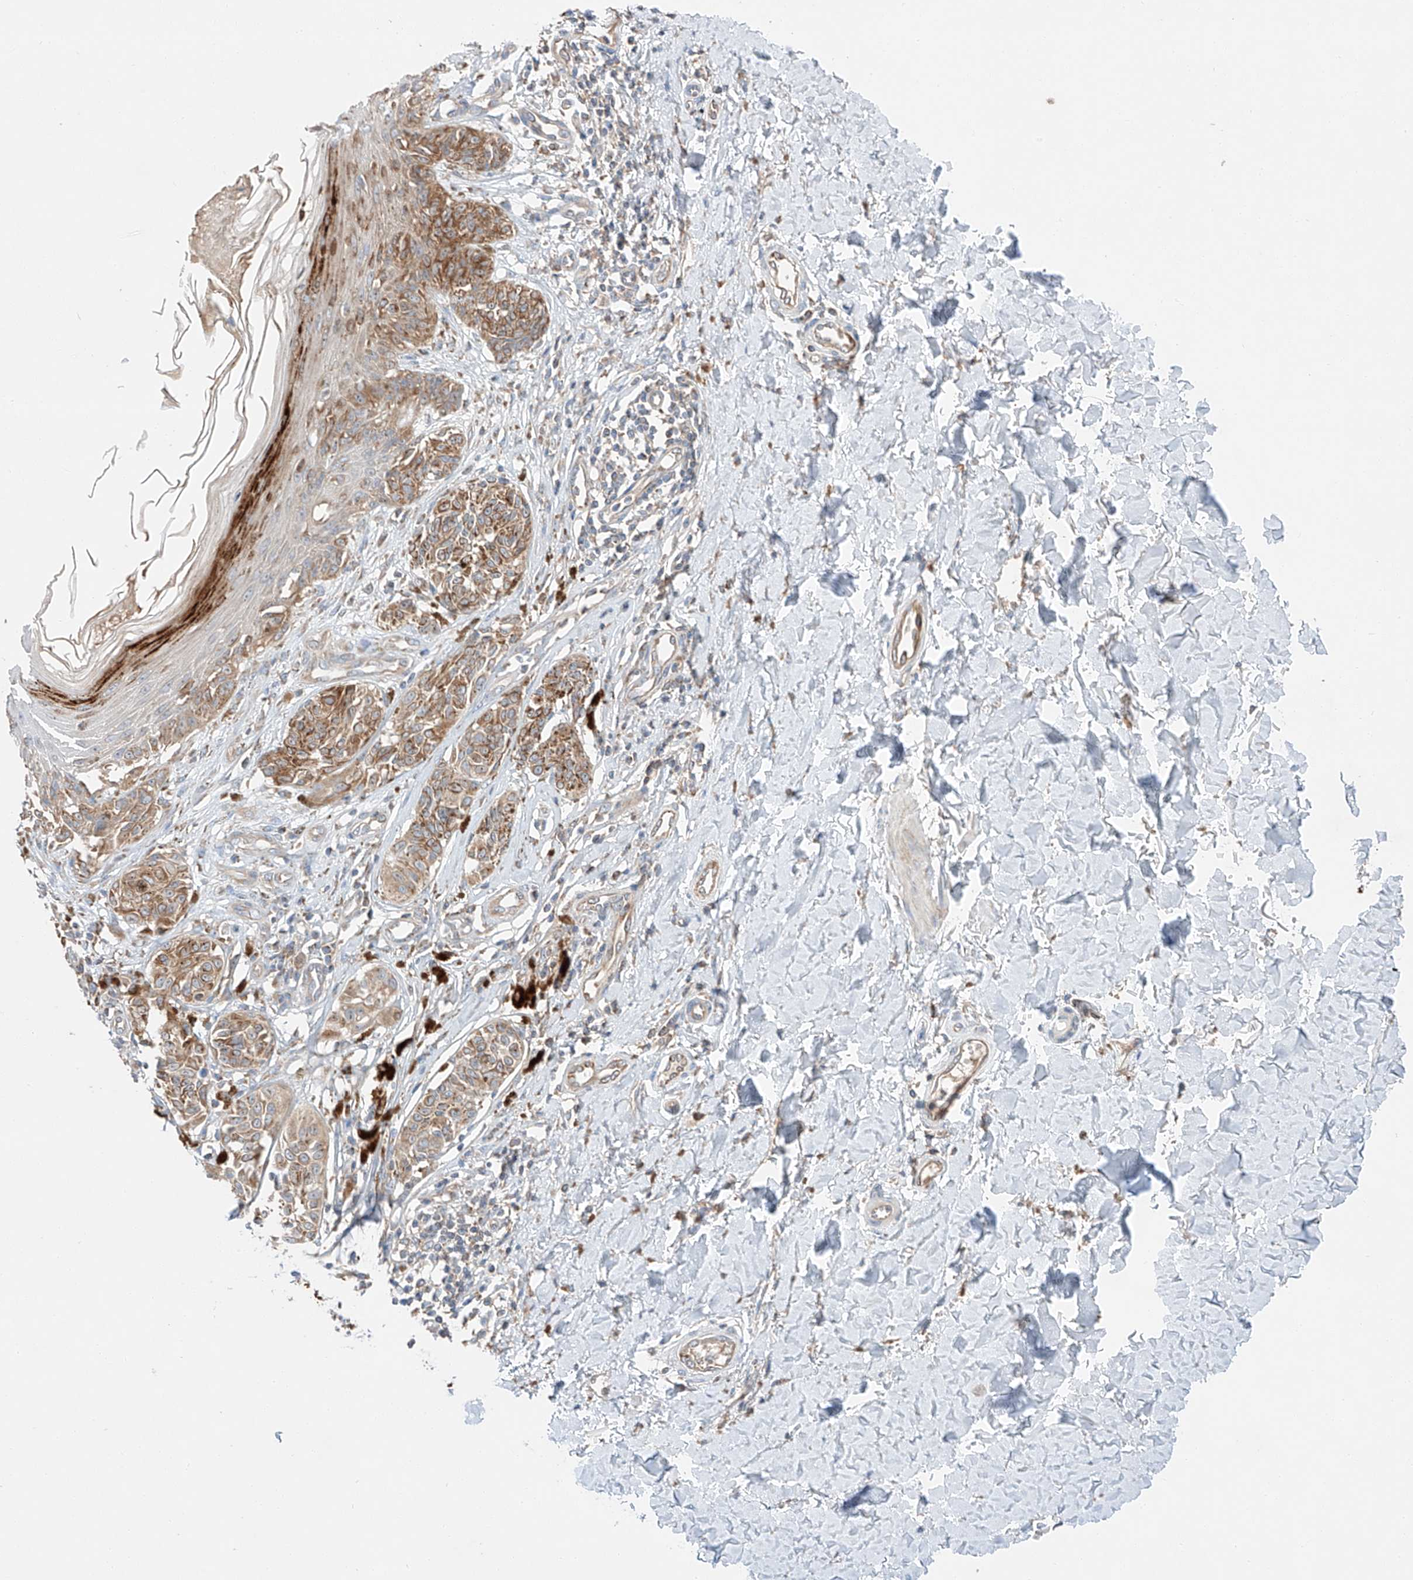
{"staining": {"intensity": "moderate", "quantity": ">75%", "location": "cytoplasmic/membranous"}, "tissue": "melanoma", "cell_type": "Tumor cells", "image_type": "cancer", "snomed": [{"axis": "morphology", "description": "Malignant melanoma, NOS"}, {"axis": "topography", "description": "Skin"}], "caption": "Human malignant melanoma stained with a brown dye reveals moderate cytoplasmic/membranous positive expression in approximately >75% of tumor cells.", "gene": "RUSC1", "patient": {"sex": "male", "age": 53}}